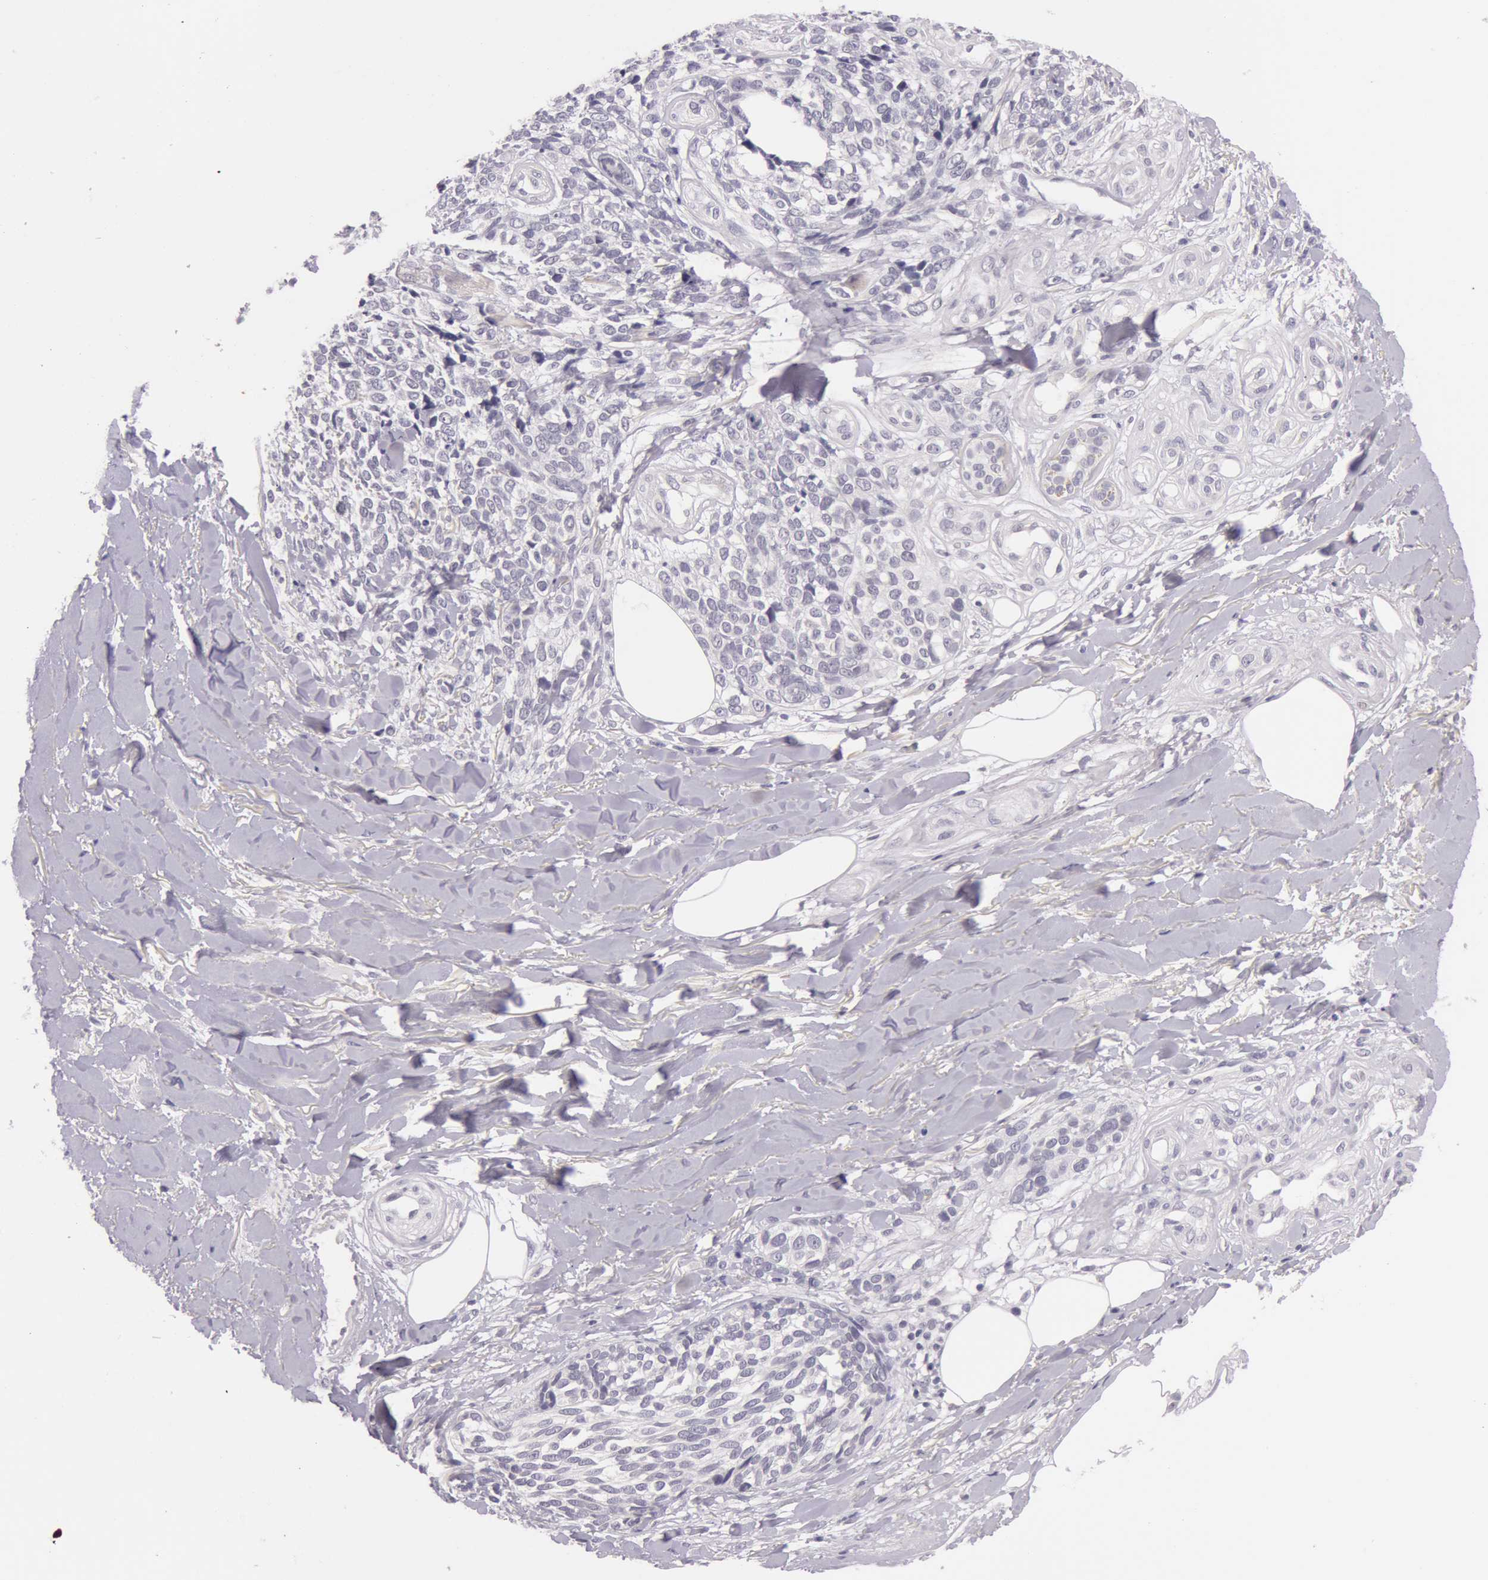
{"staining": {"intensity": "negative", "quantity": "none", "location": "none"}, "tissue": "melanoma", "cell_type": "Tumor cells", "image_type": "cancer", "snomed": [{"axis": "morphology", "description": "Malignant melanoma, NOS"}, {"axis": "topography", "description": "Skin"}], "caption": "Tumor cells show no significant protein staining in melanoma.", "gene": "RBMY1F", "patient": {"sex": "female", "age": 85}}